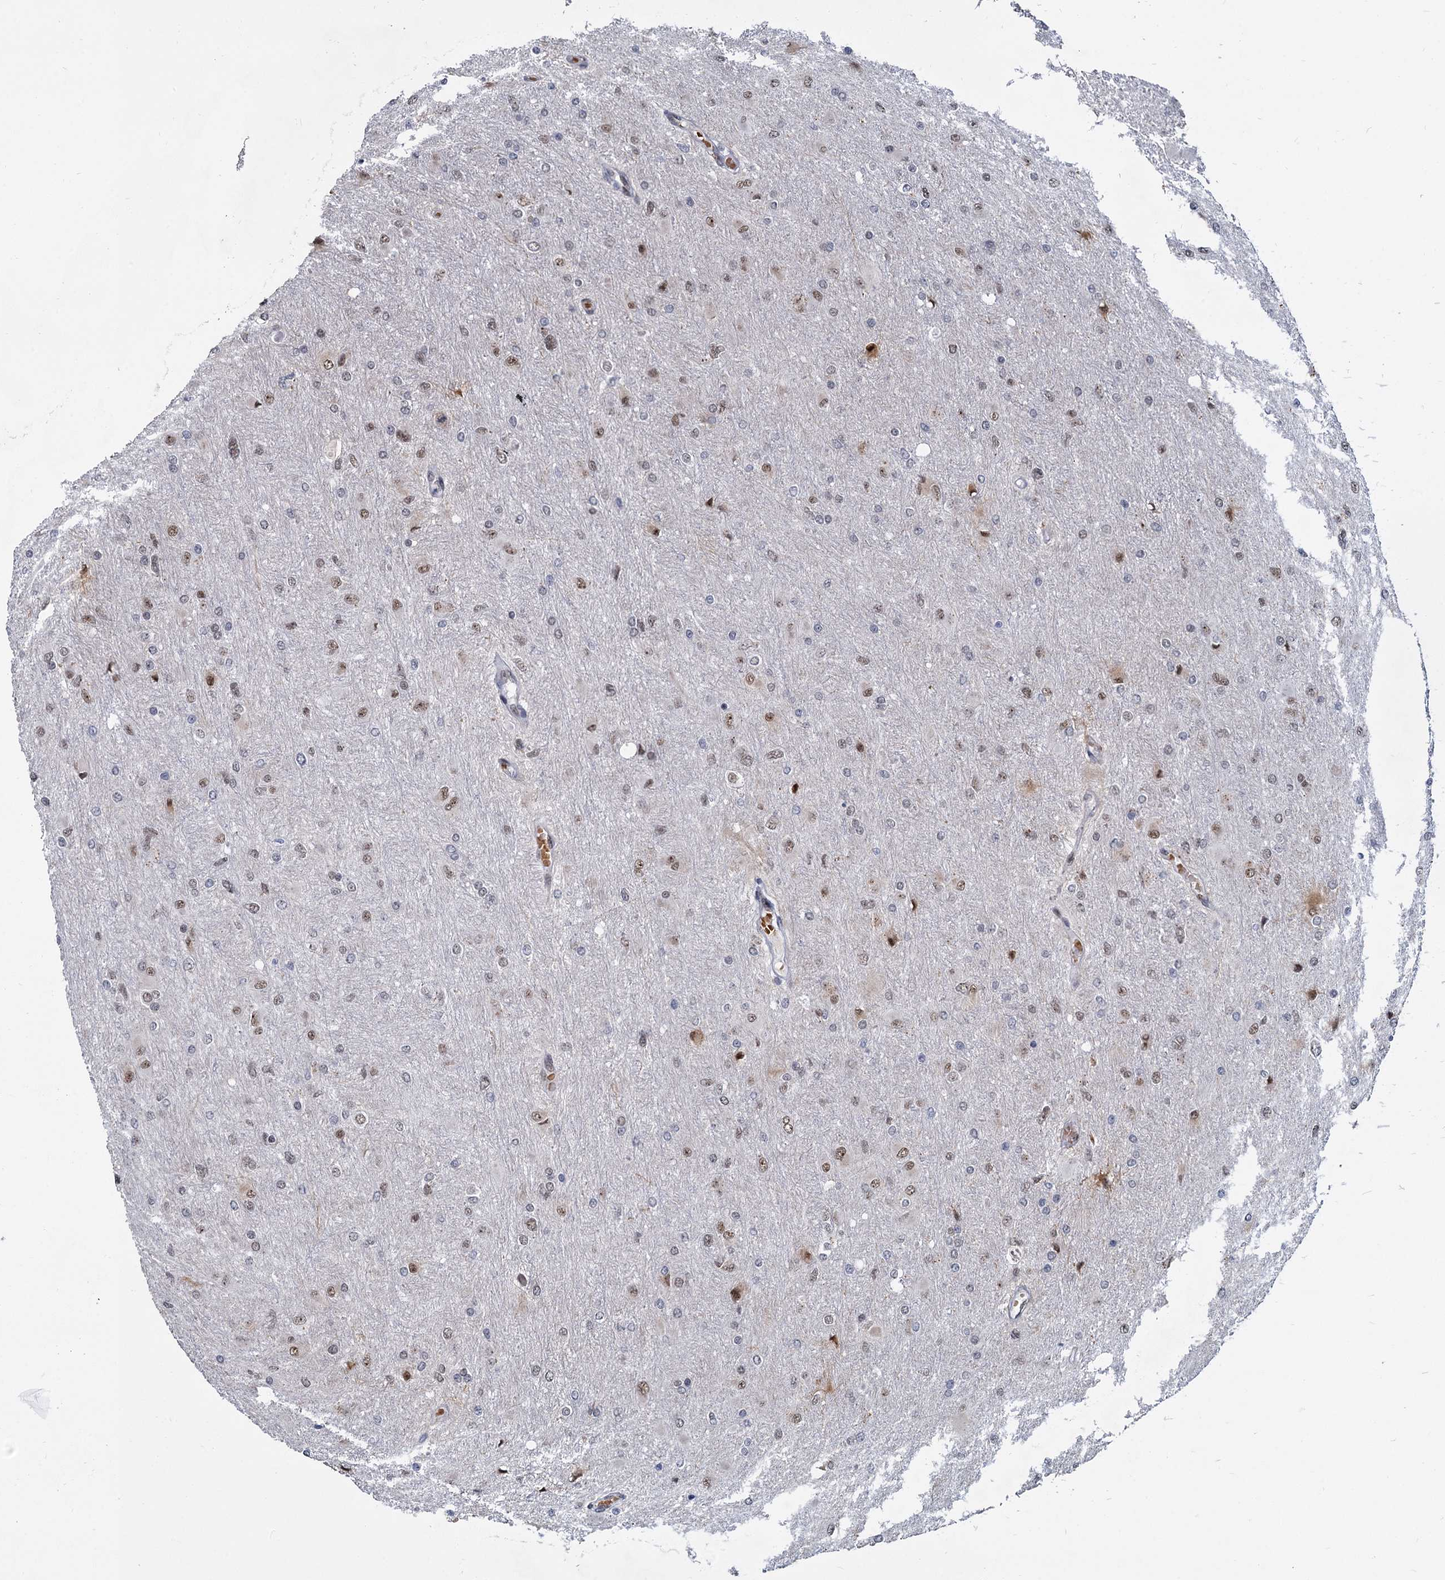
{"staining": {"intensity": "weak", "quantity": "<25%", "location": "nuclear"}, "tissue": "glioma", "cell_type": "Tumor cells", "image_type": "cancer", "snomed": [{"axis": "morphology", "description": "Glioma, malignant, High grade"}, {"axis": "topography", "description": "Cerebral cortex"}], "caption": "Malignant glioma (high-grade) was stained to show a protein in brown. There is no significant positivity in tumor cells.", "gene": "RPRD1A", "patient": {"sex": "female", "age": 36}}